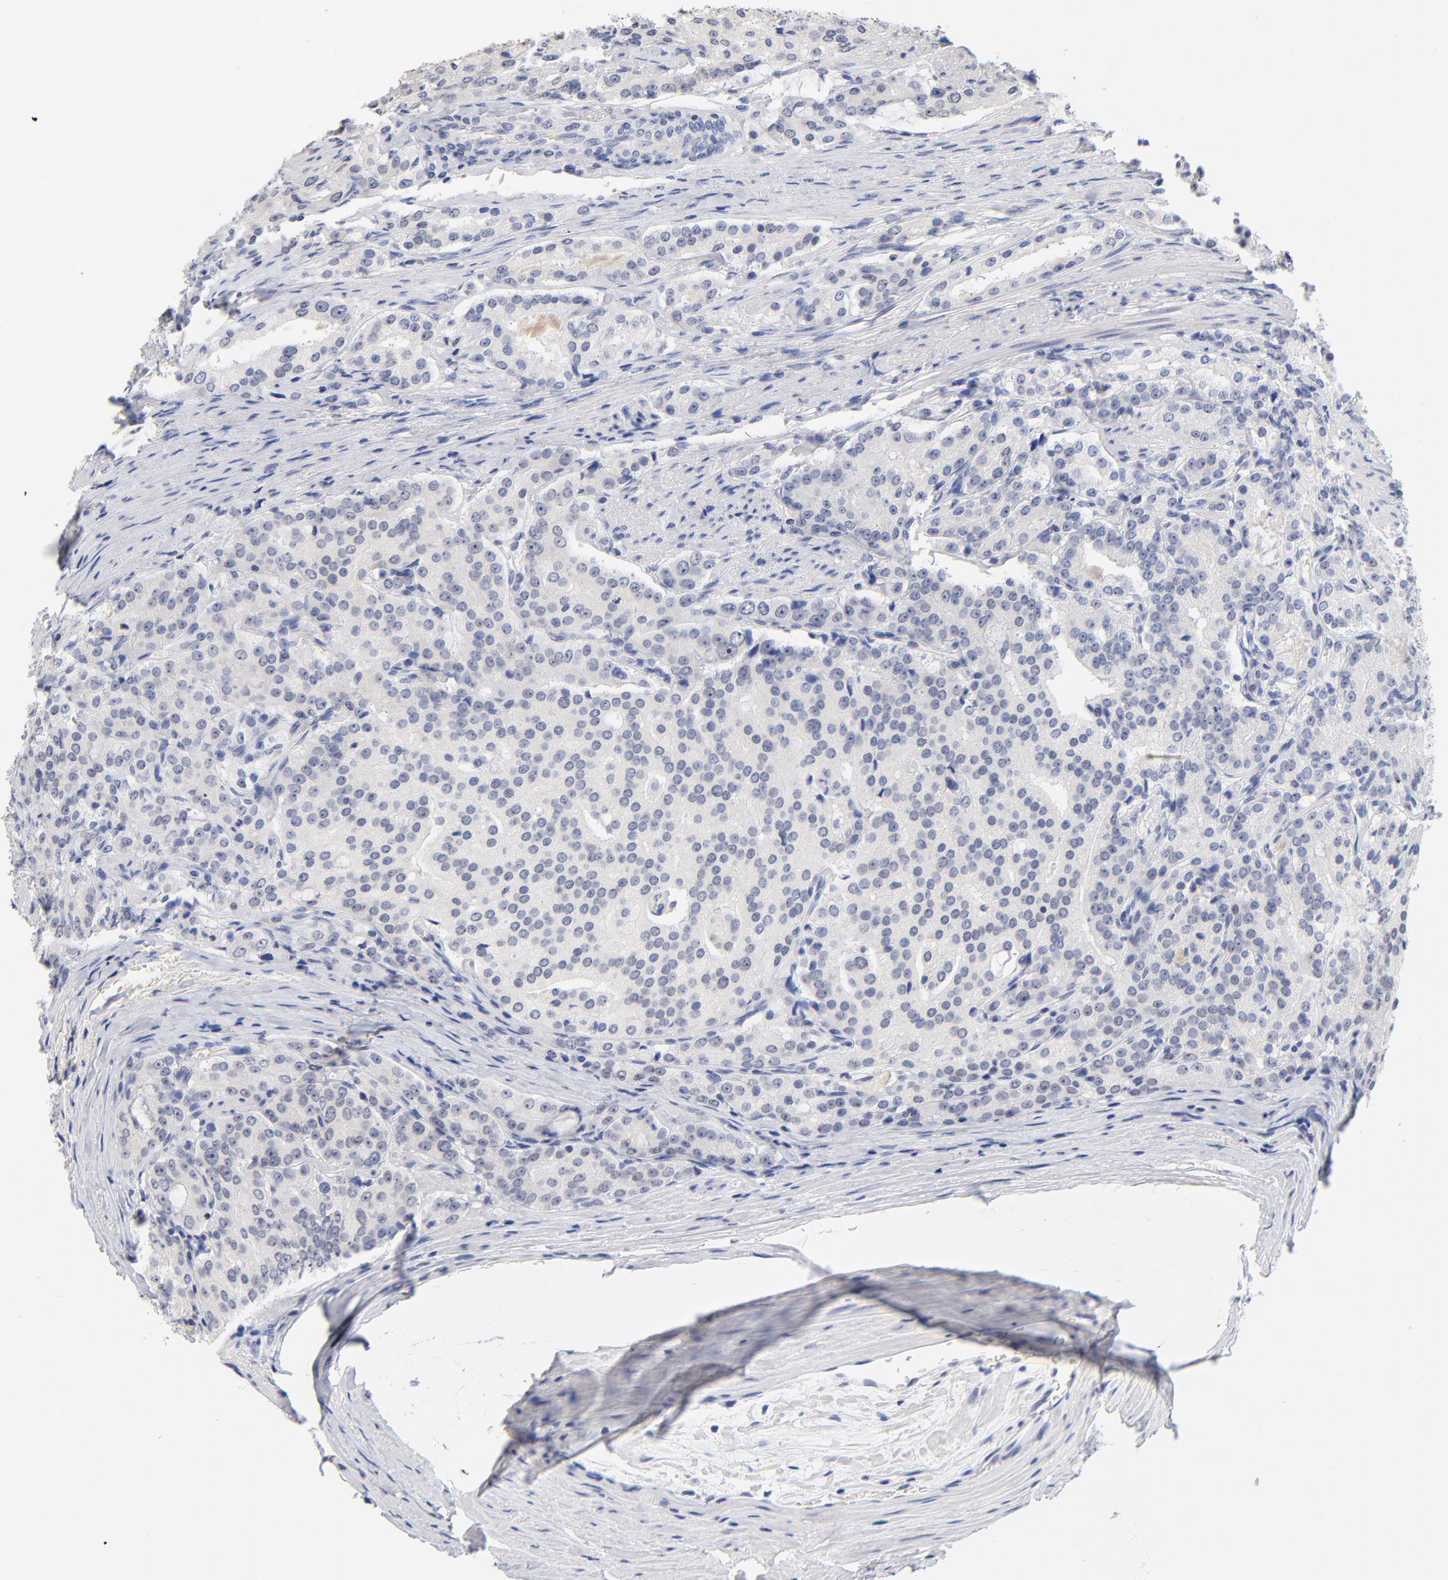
{"staining": {"intensity": "negative", "quantity": "none", "location": "none"}, "tissue": "prostate cancer", "cell_type": "Tumor cells", "image_type": "cancer", "snomed": [{"axis": "morphology", "description": "Adenocarcinoma, Medium grade"}, {"axis": "topography", "description": "Prostate"}], "caption": "Tumor cells are negative for protein expression in human prostate cancer. The staining was performed using DAB to visualize the protein expression in brown, while the nuclei were stained in blue with hematoxylin (Magnification: 20x).", "gene": "ORC2", "patient": {"sex": "male", "age": 72}}